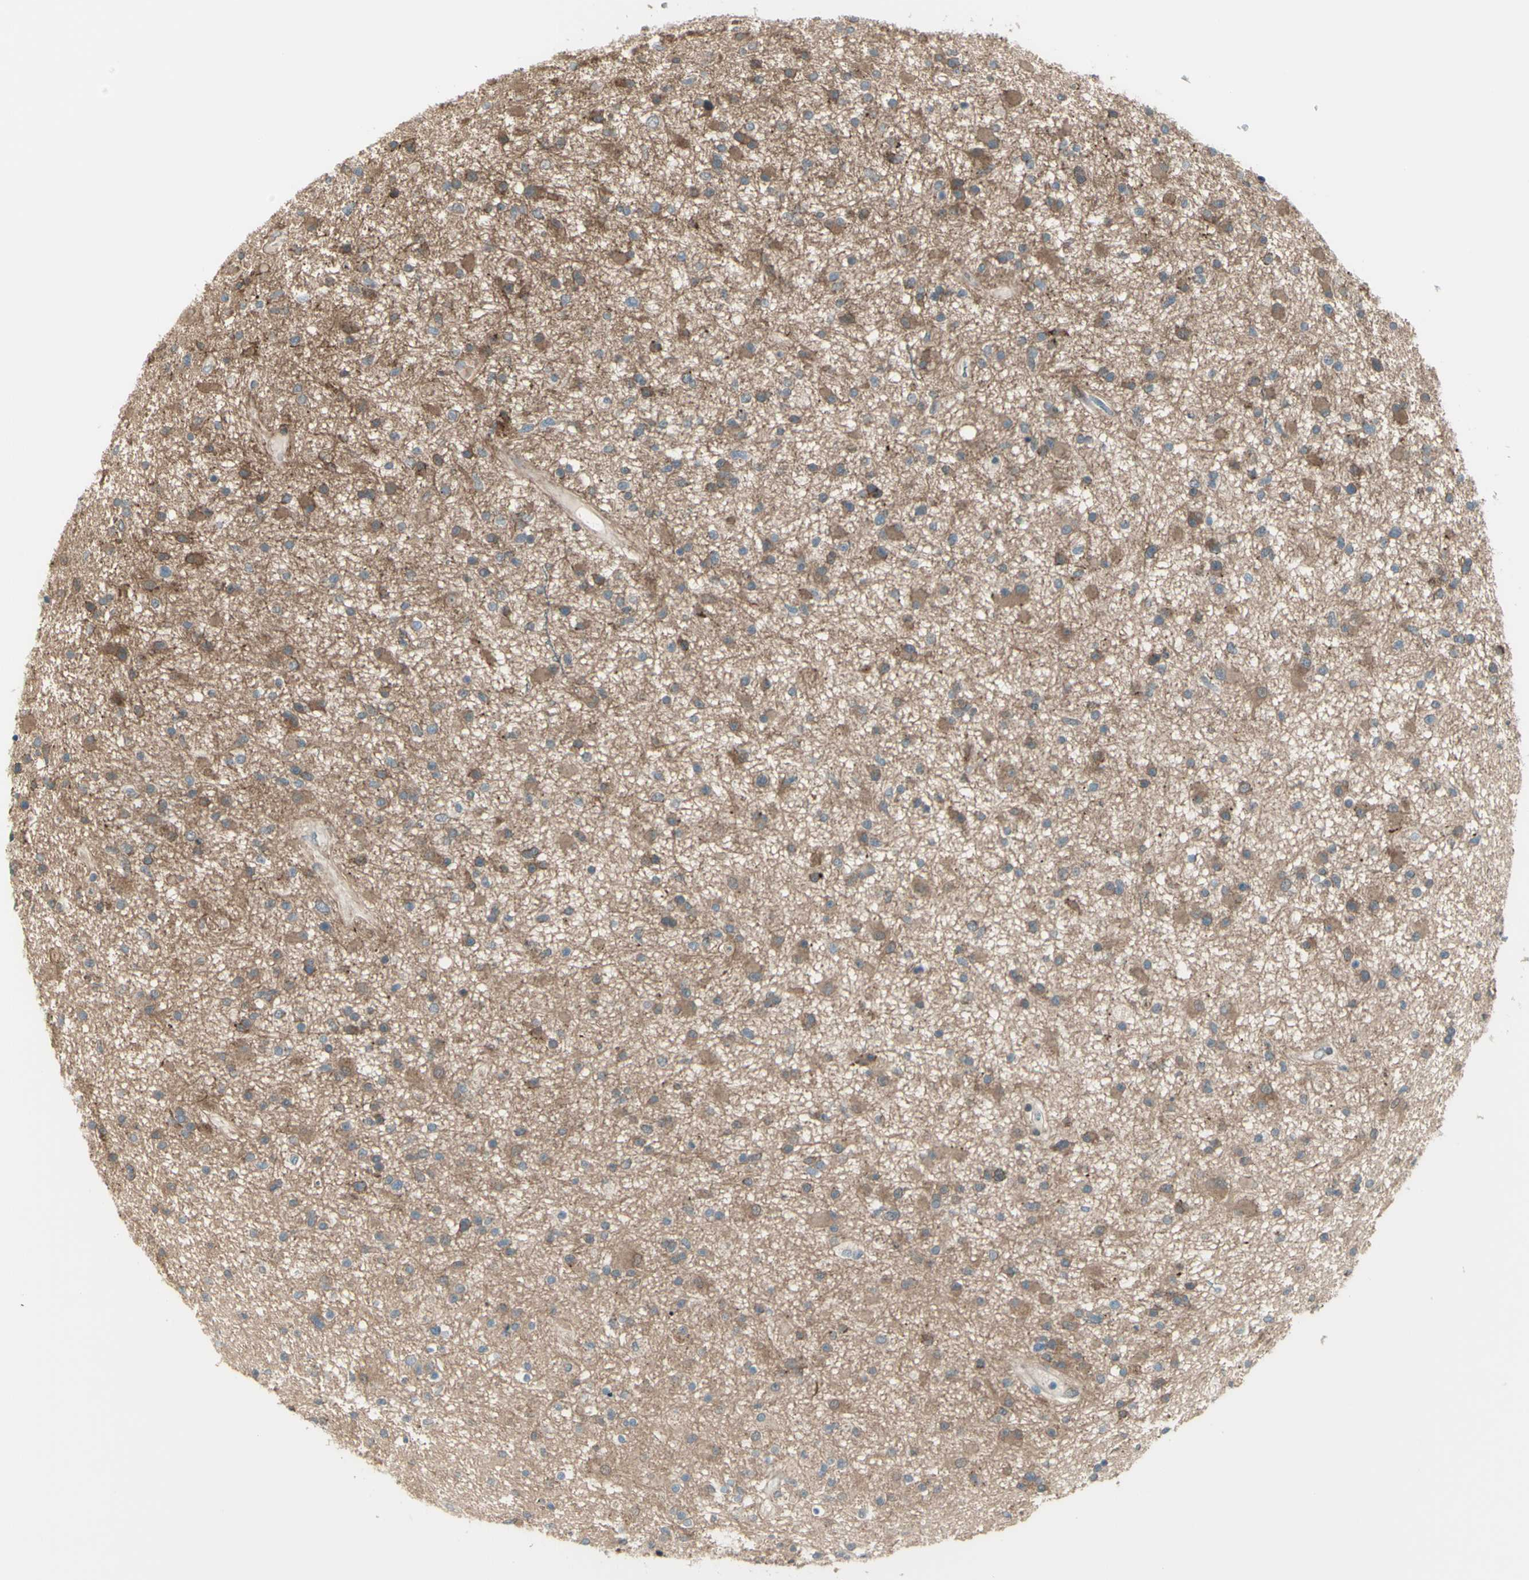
{"staining": {"intensity": "moderate", "quantity": ">75%", "location": "cytoplasmic/membranous"}, "tissue": "glioma", "cell_type": "Tumor cells", "image_type": "cancer", "snomed": [{"axis": "morphology", "description": "Glioma, malignant, High grade"}, {"axis": "topography", "description": "Brain"}], "caption": "Protein expression analysis of human high-grade glioma (malignant) reveals moderate cytoplasmic/membranous staining in about >75% of tumor cells.", "gene": "NAXD", "patient": {"sex": "male", "age": 33}}